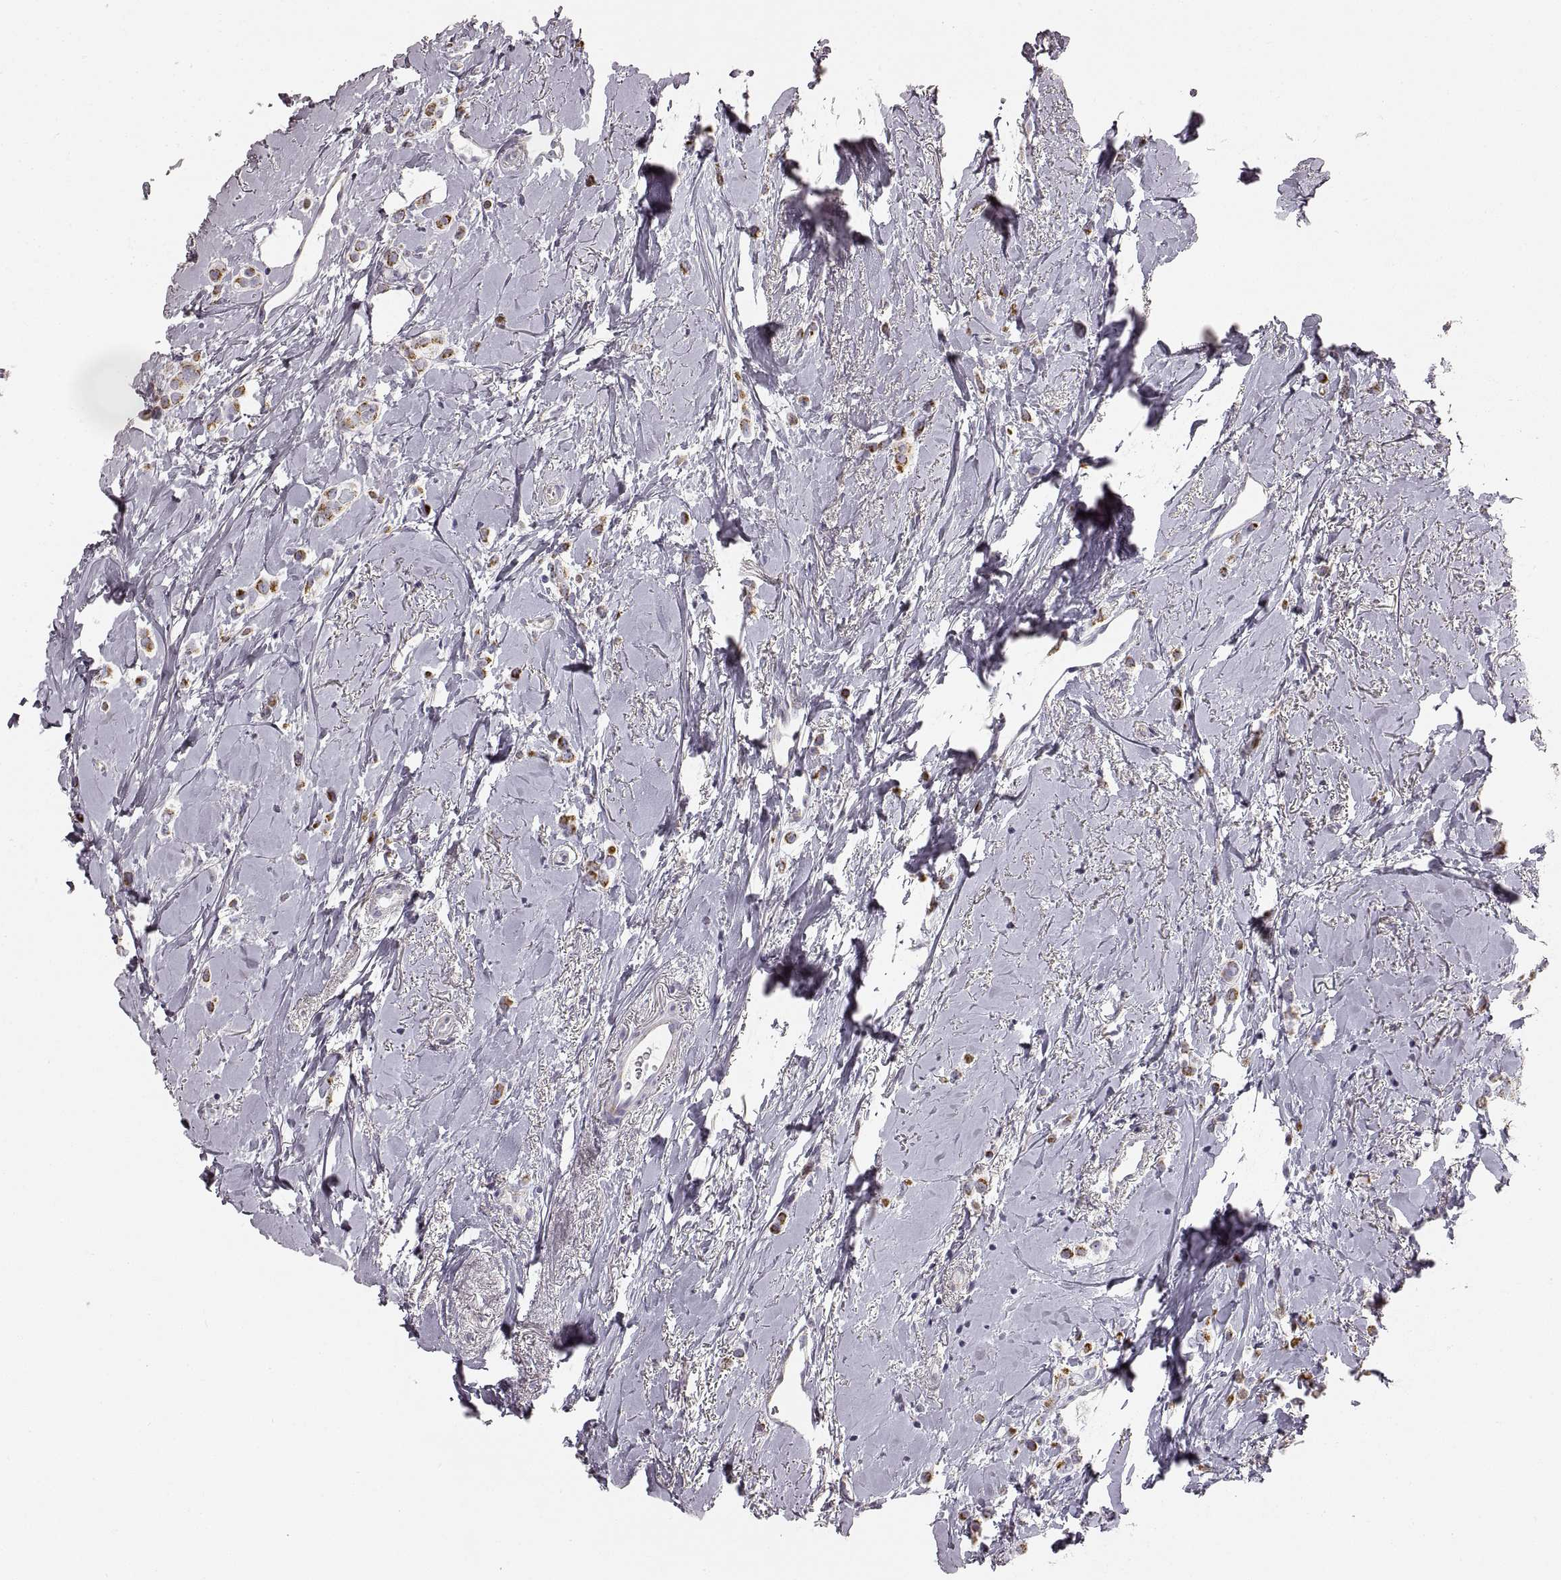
{"staining": {"intensity": "moderate", "quantity": ">75%", "location": "cytoplasmic/membranous"}, "tissue": "breast cancer", "cell_type": "Tumor cells", "image_type": "cancer", "snomed": [{"axis": "morphology", "description": "Lobular carcinoma"}, {"axis": "topography", "description": "Breast"}], "caption": "High-power microscopy captured an immunohistochemistry photomicrograph of breast cancer (lobular carcinoma), revealing moderate cytoplasmic/membranous positivity in approximately >75% of tumor cells. (DAB IHC, brown staining for protein, blue staining for nuclei).", "gene": "RDH13", "patient": {"sex": "female", "age": 66}}